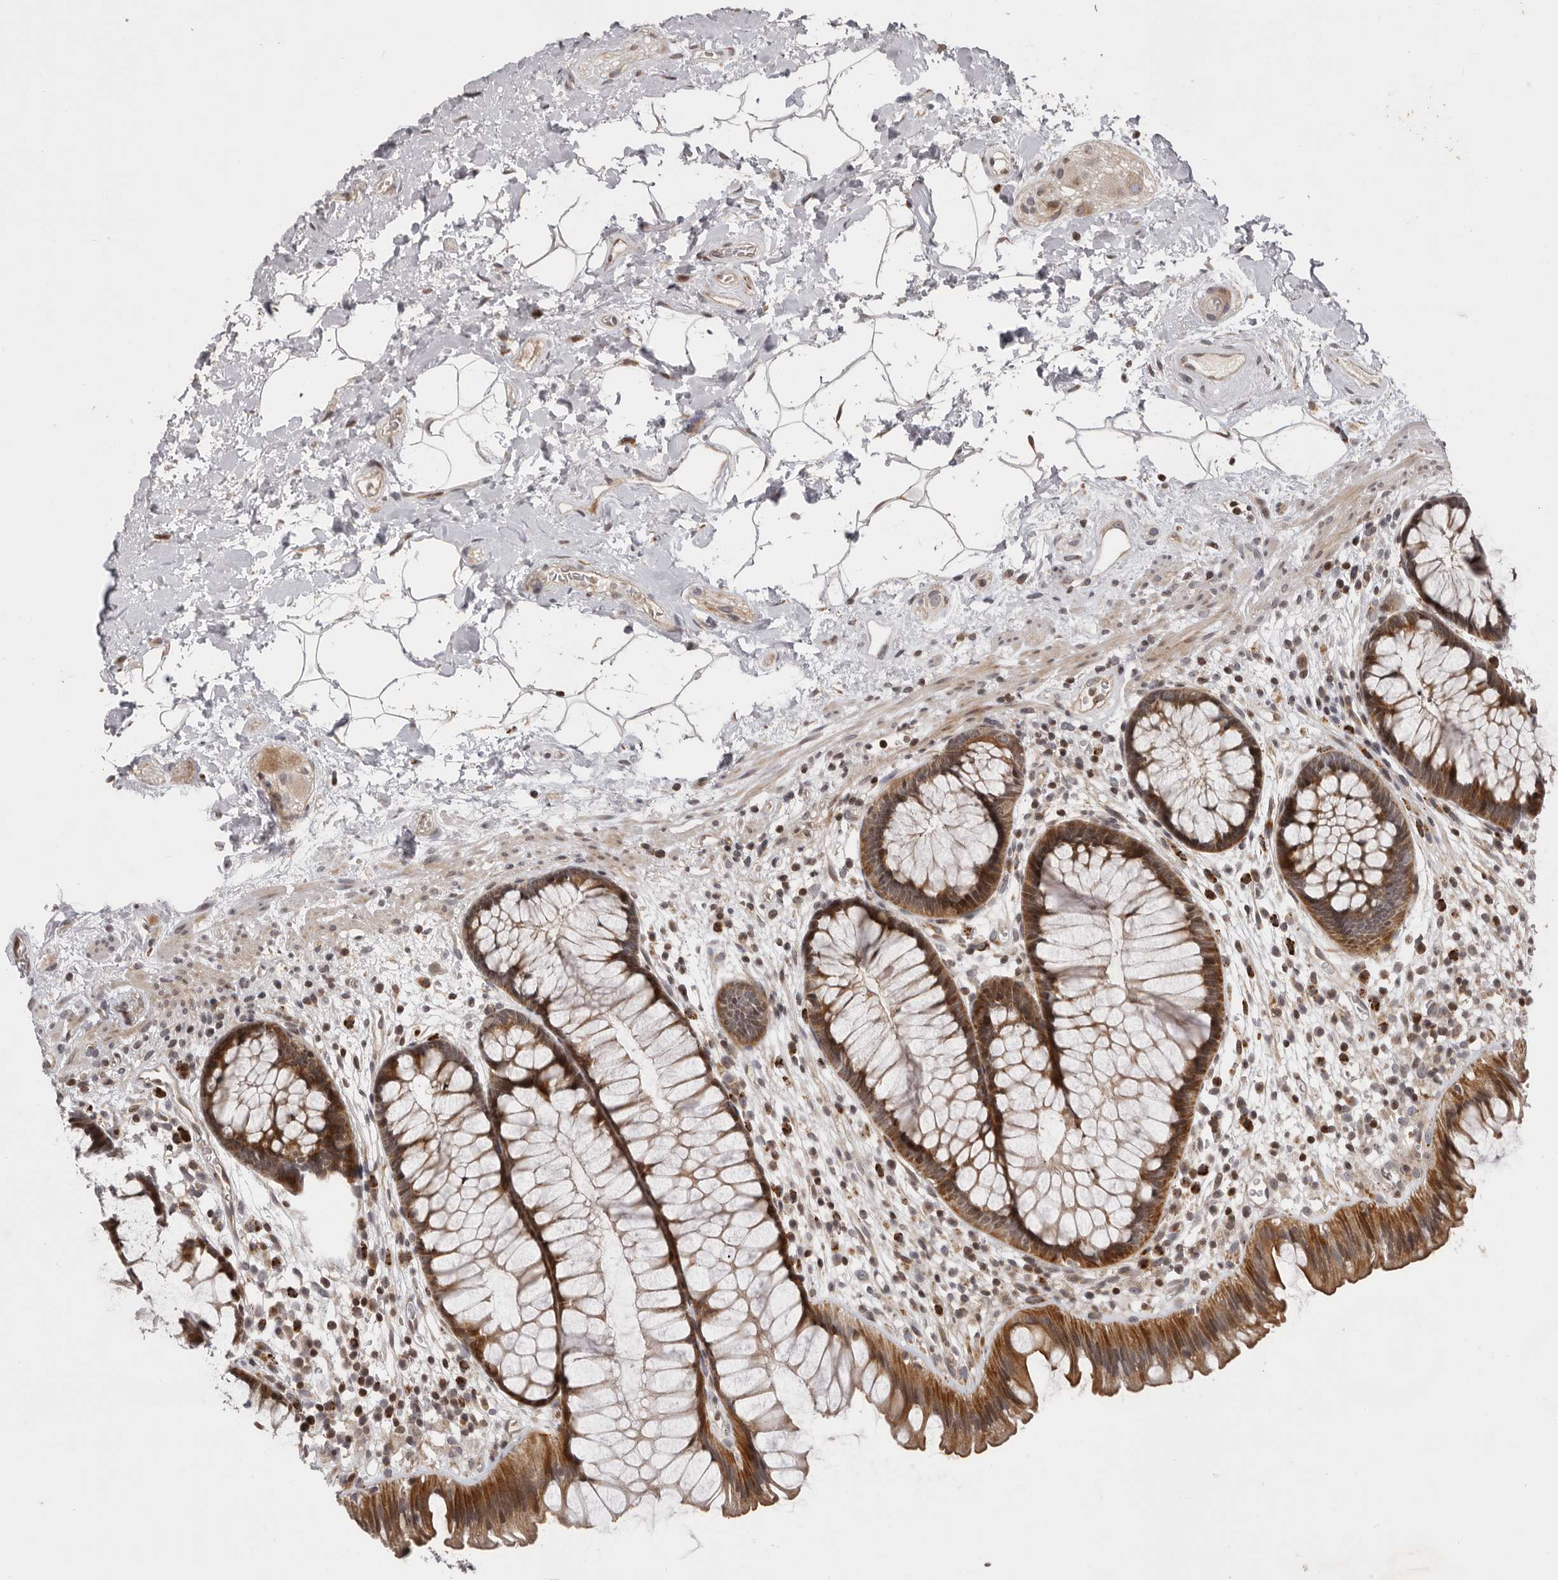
{"staining": {"intensity": "strong", "quantity": ">75%", "location": "cytoplasmic/membranous,nuclear"}, "tissue": "rectum", "cell_type": "Glandular cells", "image_type": "normal", "snomed": [{"axis": "morphology", "description": "Normal tissue, NOS"}, {"axis": "topography", "description": "Rectum"}], "caption": "High-magnification brightfield microscopy of benign rectum stained with DAB (3,3'-diaminobenzidine) (brown) and counterstained with hematoxylin (blue). glandular cells exhibit strong cytoplasmic/membranous,nuclear positivity is present in about>75% of cells.", "gene": "AZIN1", "patient": {"sex": "male", "age": 51}}